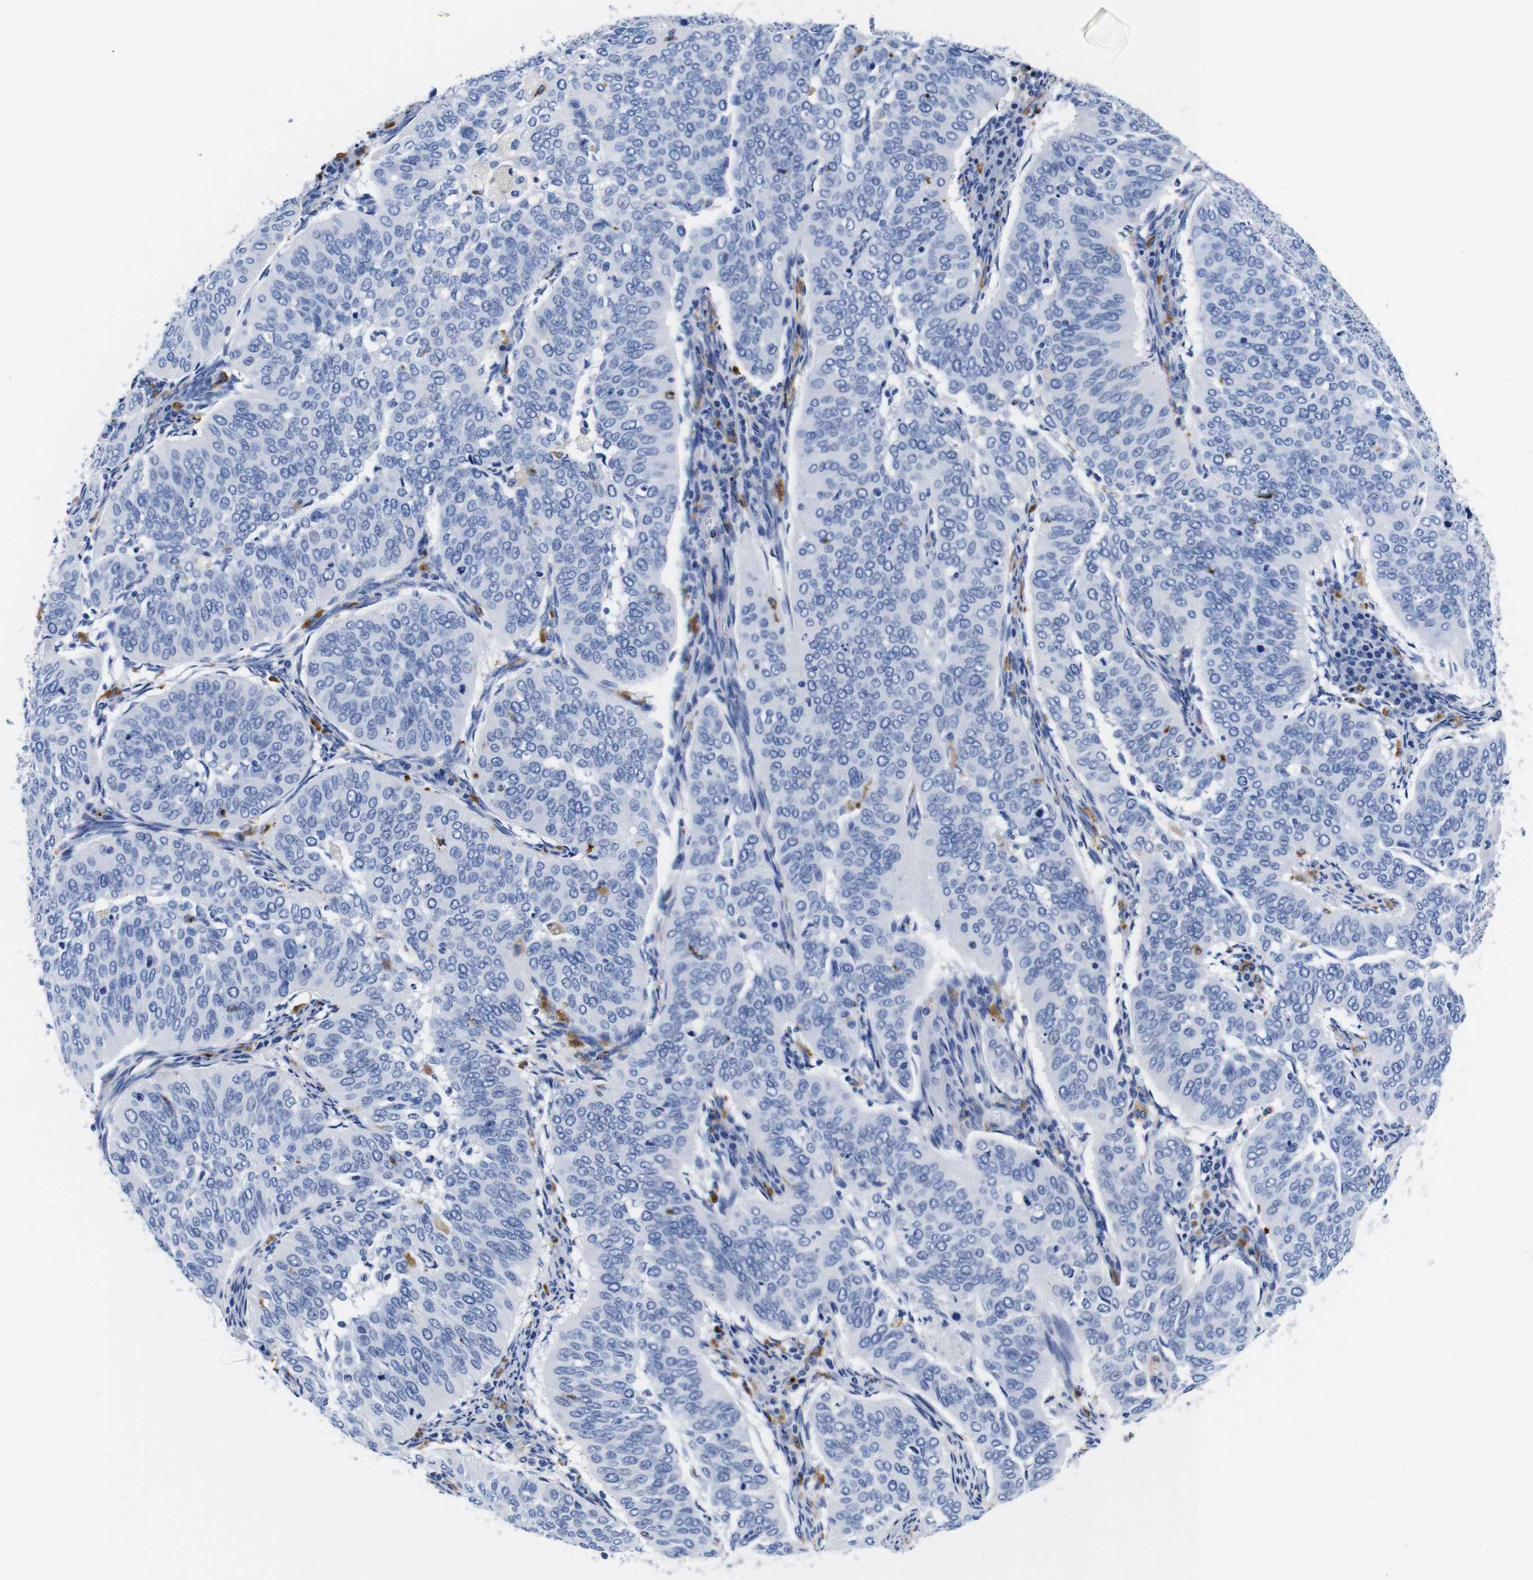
{"staining": {"intensity": "negative", "quantity": "none", "location": "none"}, "tissue": "cervical cancer", "cell_type": "Tumor cells", "image_type": "cancer", "snomed": [{"axis": "morphology", "description": "Normal tissue, NOS"}, {"axis": "morphology", "description": "Squamous cell carcinoma, NOS"}, {"axis": "topography", "description": "Cervix"}], "caption": "DAB immunohistochemical staining of squamous cell carcinoma (cervical) displays no significant expression in tumor cells.", "gene": "HLA-DMB", "patient": {"sex": "female", "age": 39}}